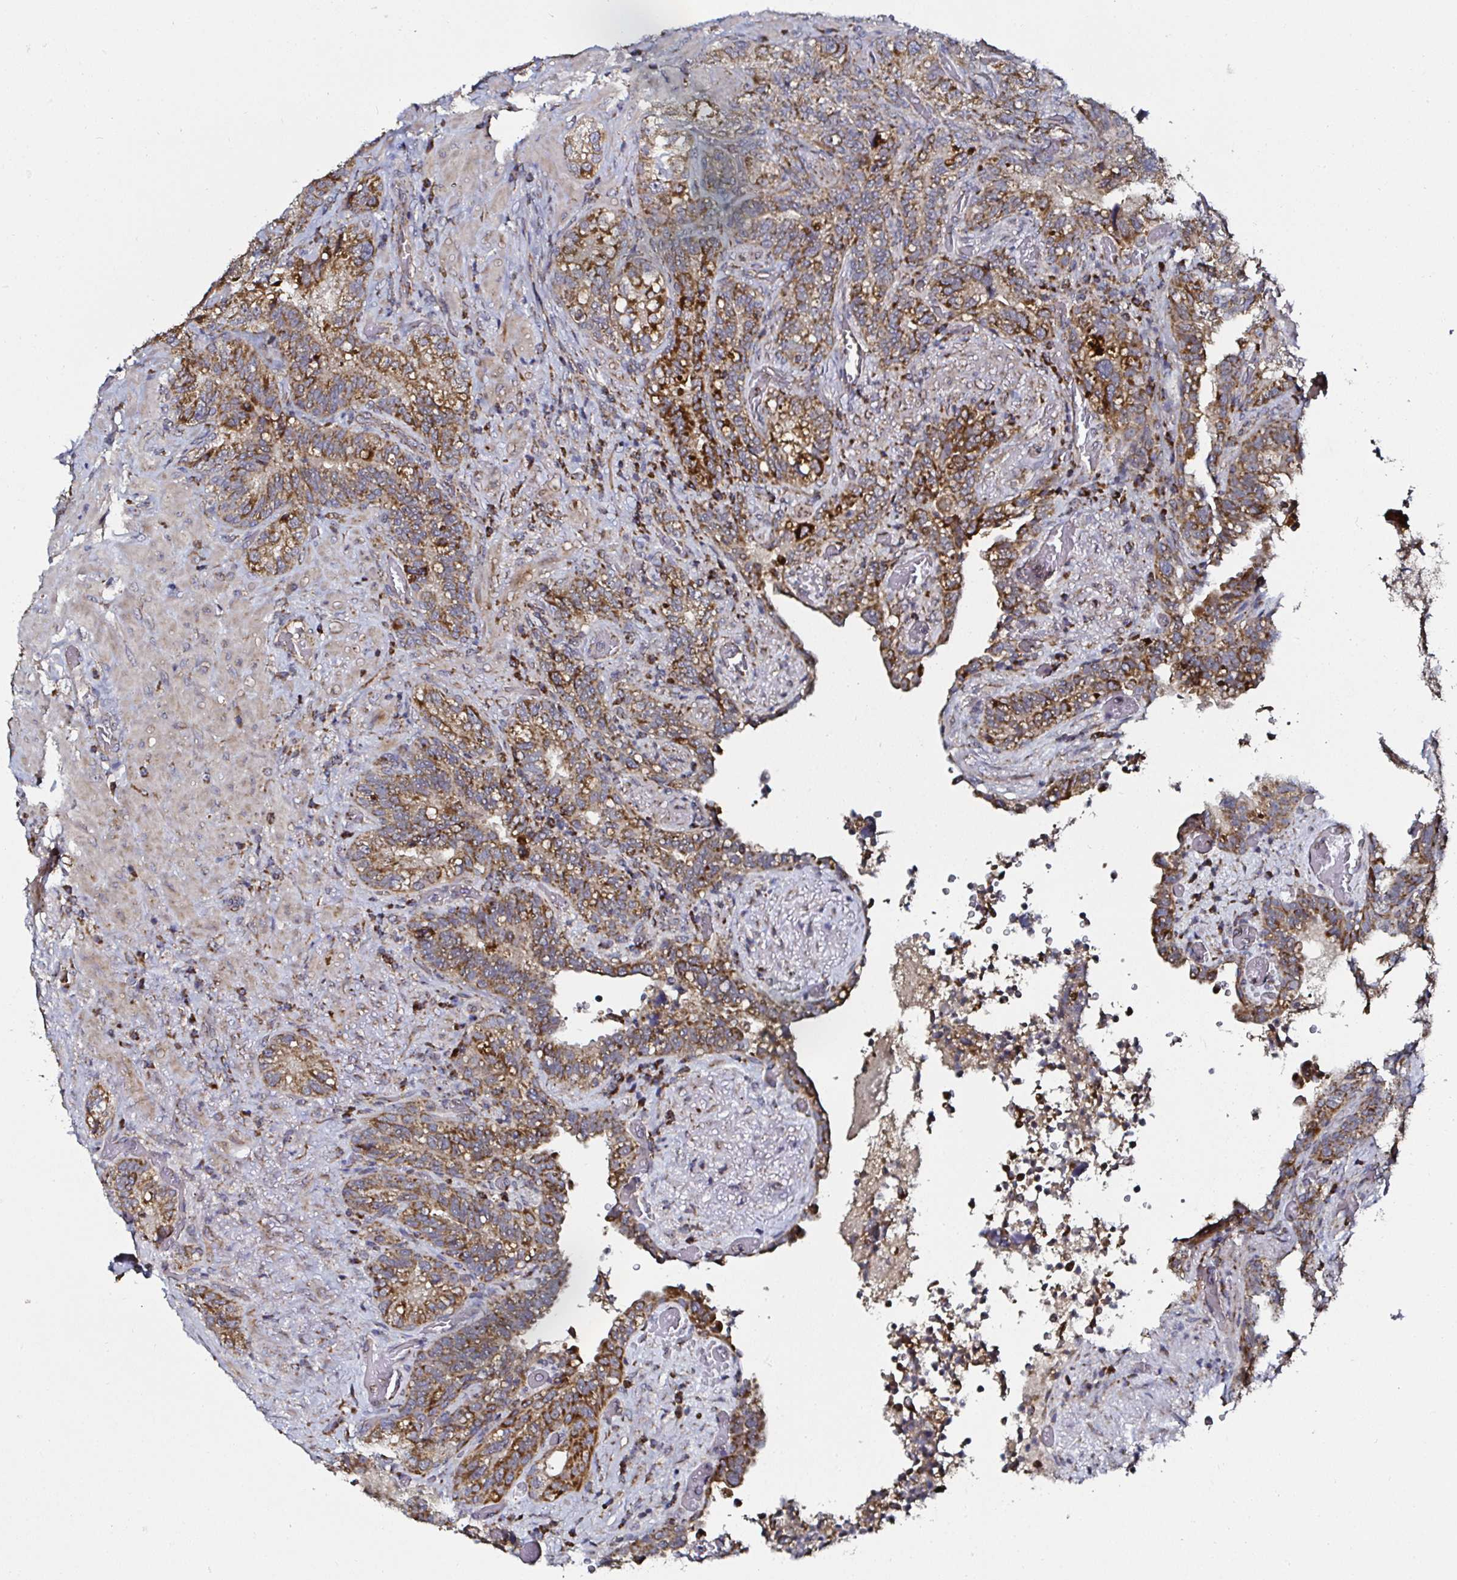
{"staining": {"intensity": "strong", "quantity": ">75%", "location": "cytoplasmic/membranous"}, "tissue": "seminal vesicle", "cell_type": "Glandular cells", "image_type": "normal", "snomed": [{"axis": "morphology", "description": "Normal tissue, NOS"}, {"axis": "topography", "description": "Seminal veicle"}], "caption": "A micrograph of human seminal vesicle stained for a protein exhibits strong cytoplasmic/membranous brown staining in glandular cells.", "gene": "ATAD3A", "patient": {"sex": "male", "age": 68}}